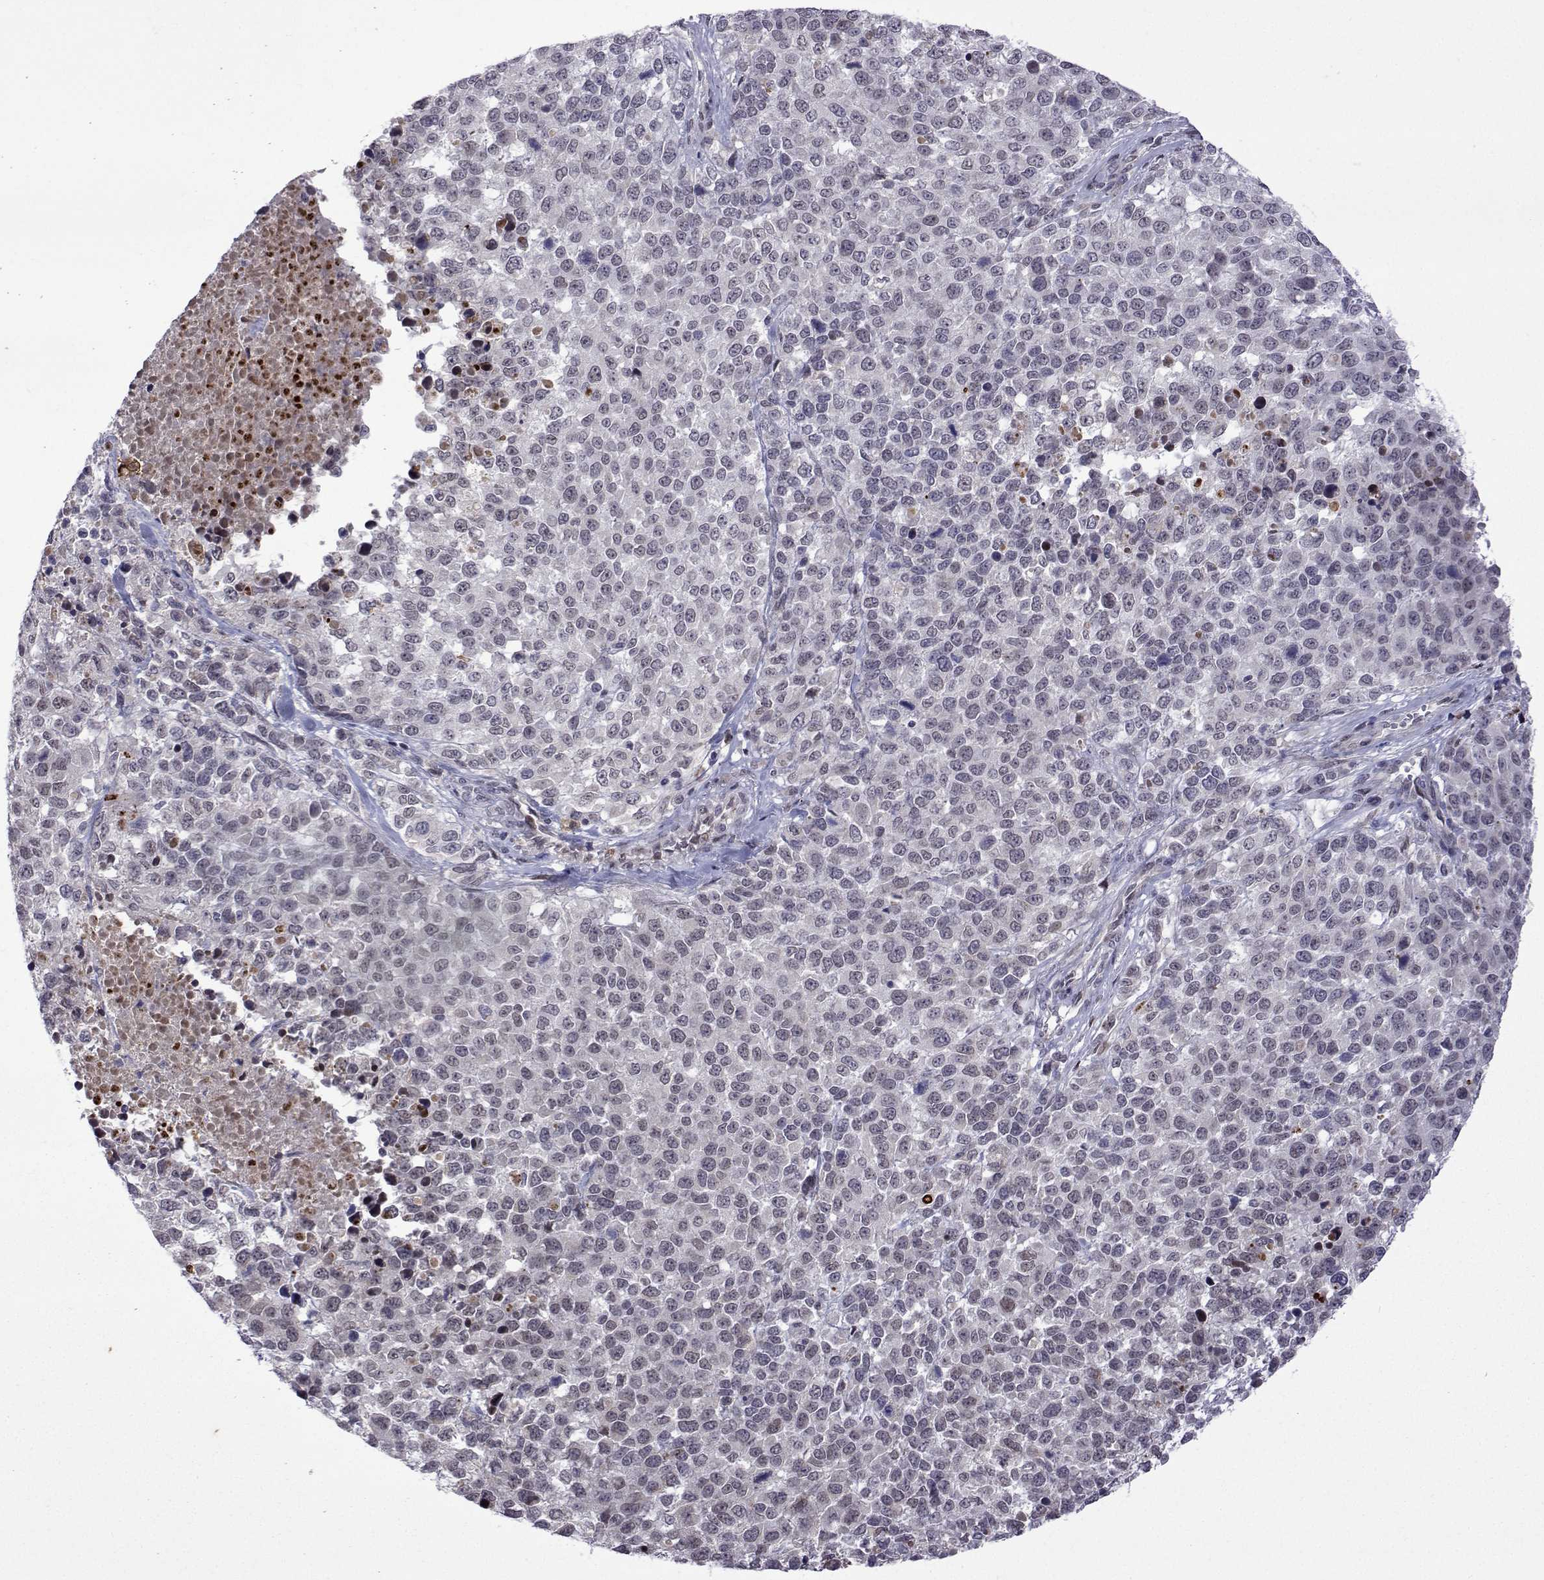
{"staining": {"intensity": "negative", "quantity": "none", "location": "none"}, "tissue": "melanoma", "cell_type": "Tumor cells", "image_type": "cancer", "snomed": [{"axis": "morphology", "description": "Malignant melanoma, Metastatic site"}, {"axis": "topography", "description": "Skin"}], "caption": "Human melanoma stained for a protein using IHC demonstrates no staining in tumor cells.", "gene": "EFCAB3", "patient": {"sex": "male", "age": 84}}